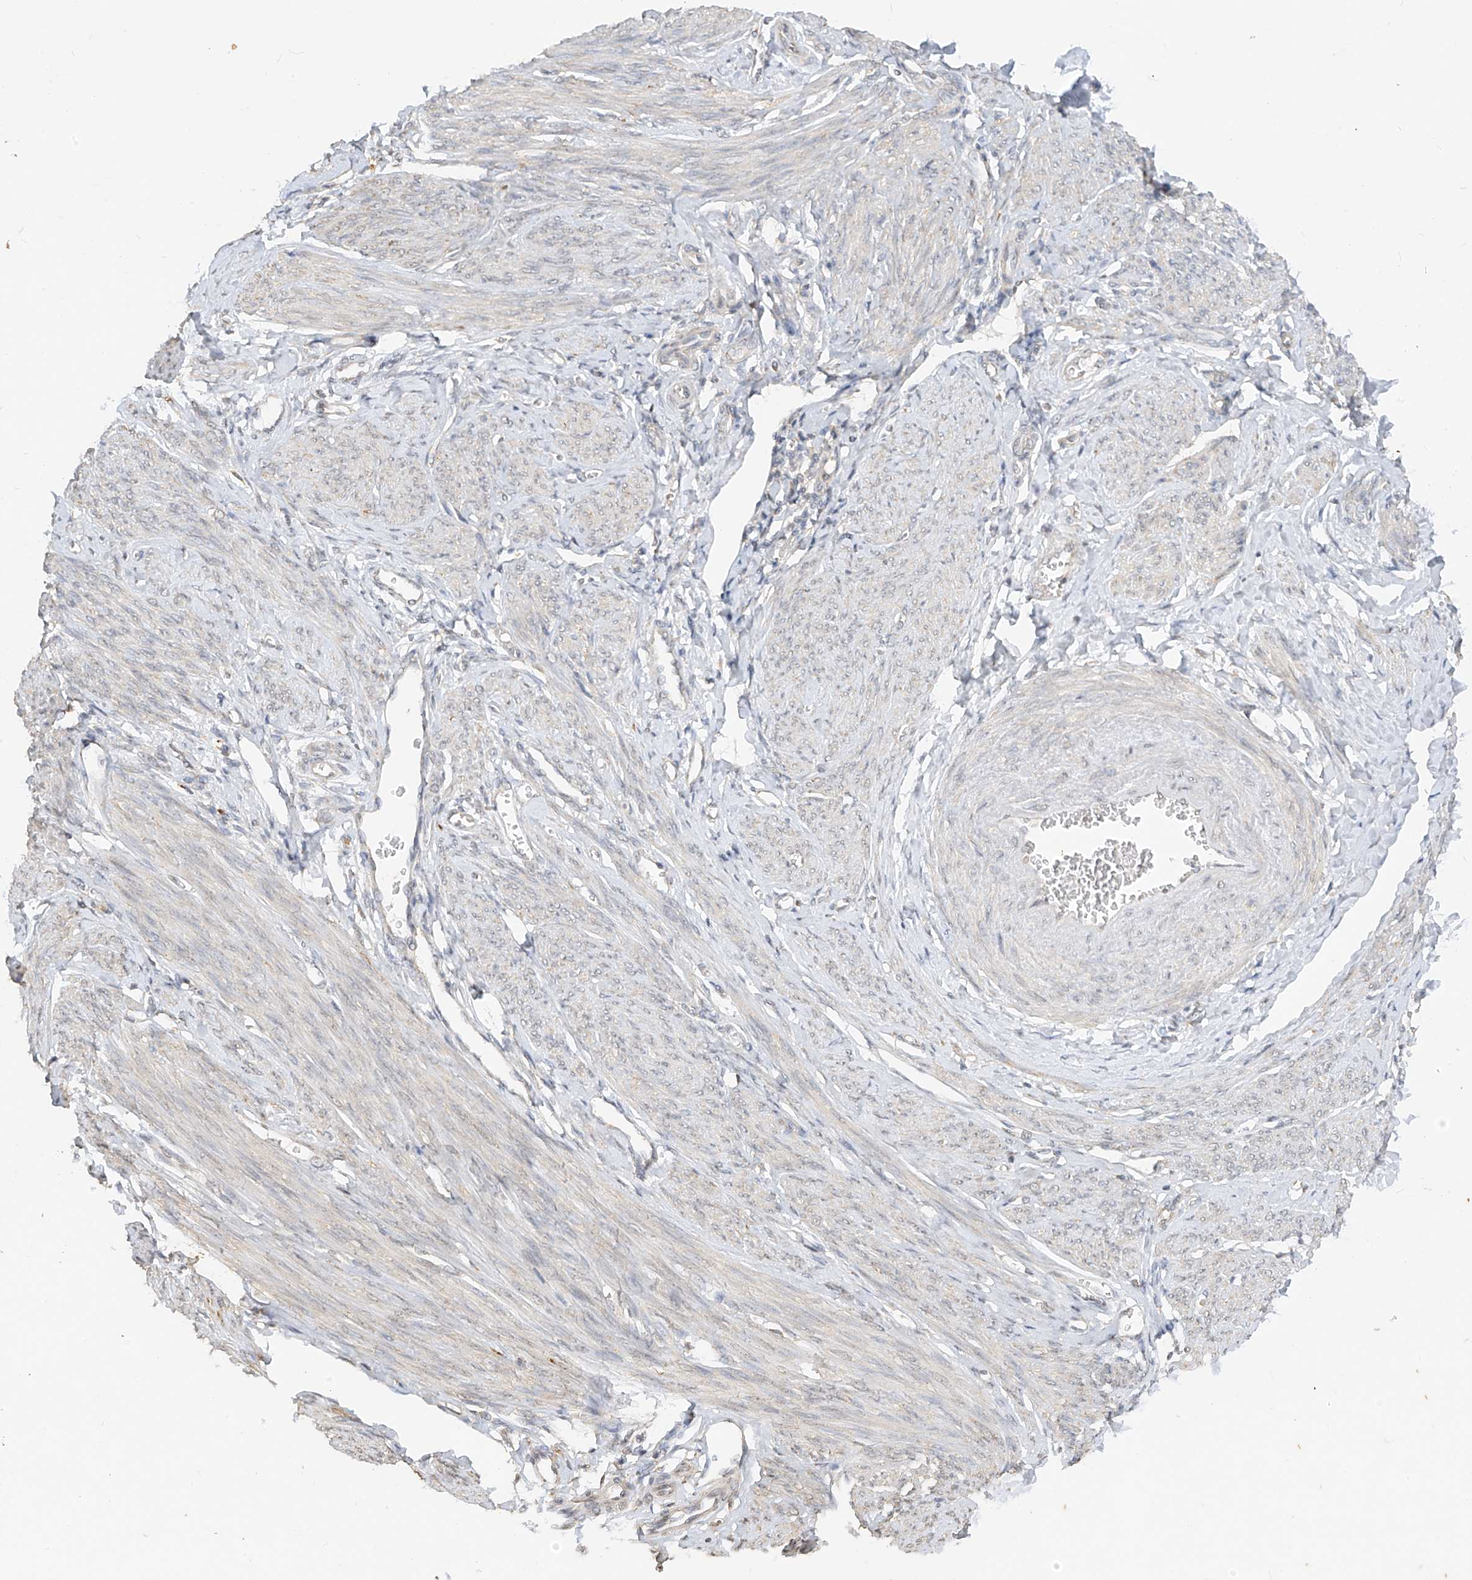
{"staining": {"intensity": "weak", "quantity": "<25%", "location": "cytoplasmic/membranous"}, "tissue": "endometrium", "cell_type": "Cells in endometrial stroma", "image_type": "normal", "snomed": [{"axis": "morphology", "description": "Normal tissue, NOS"}, {"axis": "topography", "description": "Uterus"}, {"axis": "topography", "description": "Endometrium"}], "caption": "This is a image of IHC staining of benign endometrium, which shows no positivity in cells in endometrial stroma. The staining was performed using DAB to visualize the protein expression in brown, while the nuclei were stained in blue with hematoxylin (Magnification: 20x).", "gene": "MTUS2", "patient": {"sex": "female", "age": 48}}